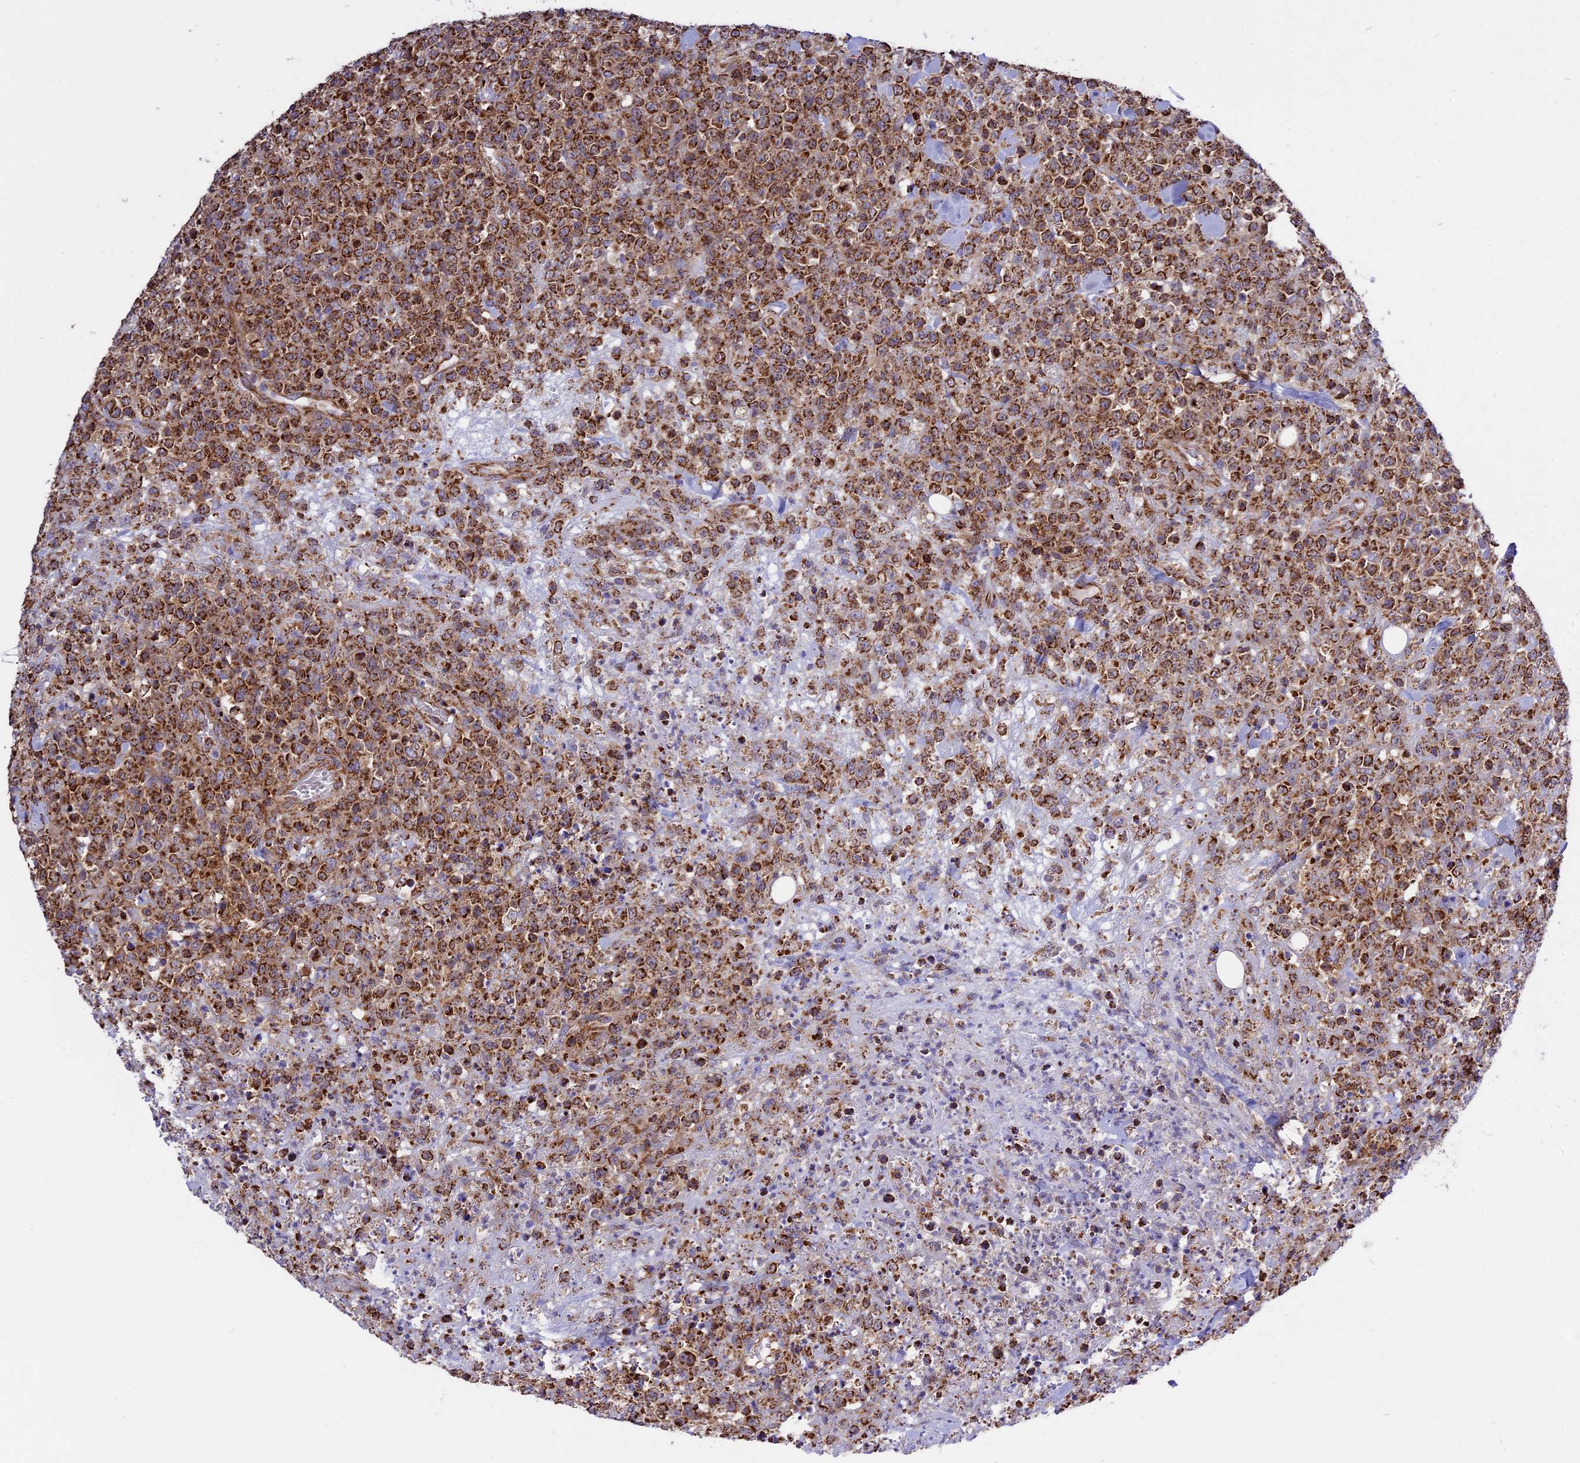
{"staining": {"intensity": "strong", "quantity": "25%-75%", "location": "cytoplasmic/membranous"}, "tissue": "lymphoma", "cell_type": "Tumor cells", "image_type": "cancer", "snomed": [{"axis": "morphology", "description": "Malignant lymphoma, non-Hodgkin's type, High grade"}, {"axis": "topography", "description": "Colon"}], "caption": "Lymphoma tissue shows strong cytoplasmic/membranous expression in about 25%-75% of tumor cells", "gene": "TTC4", "patient": {"sex": "female", "age": 53}}